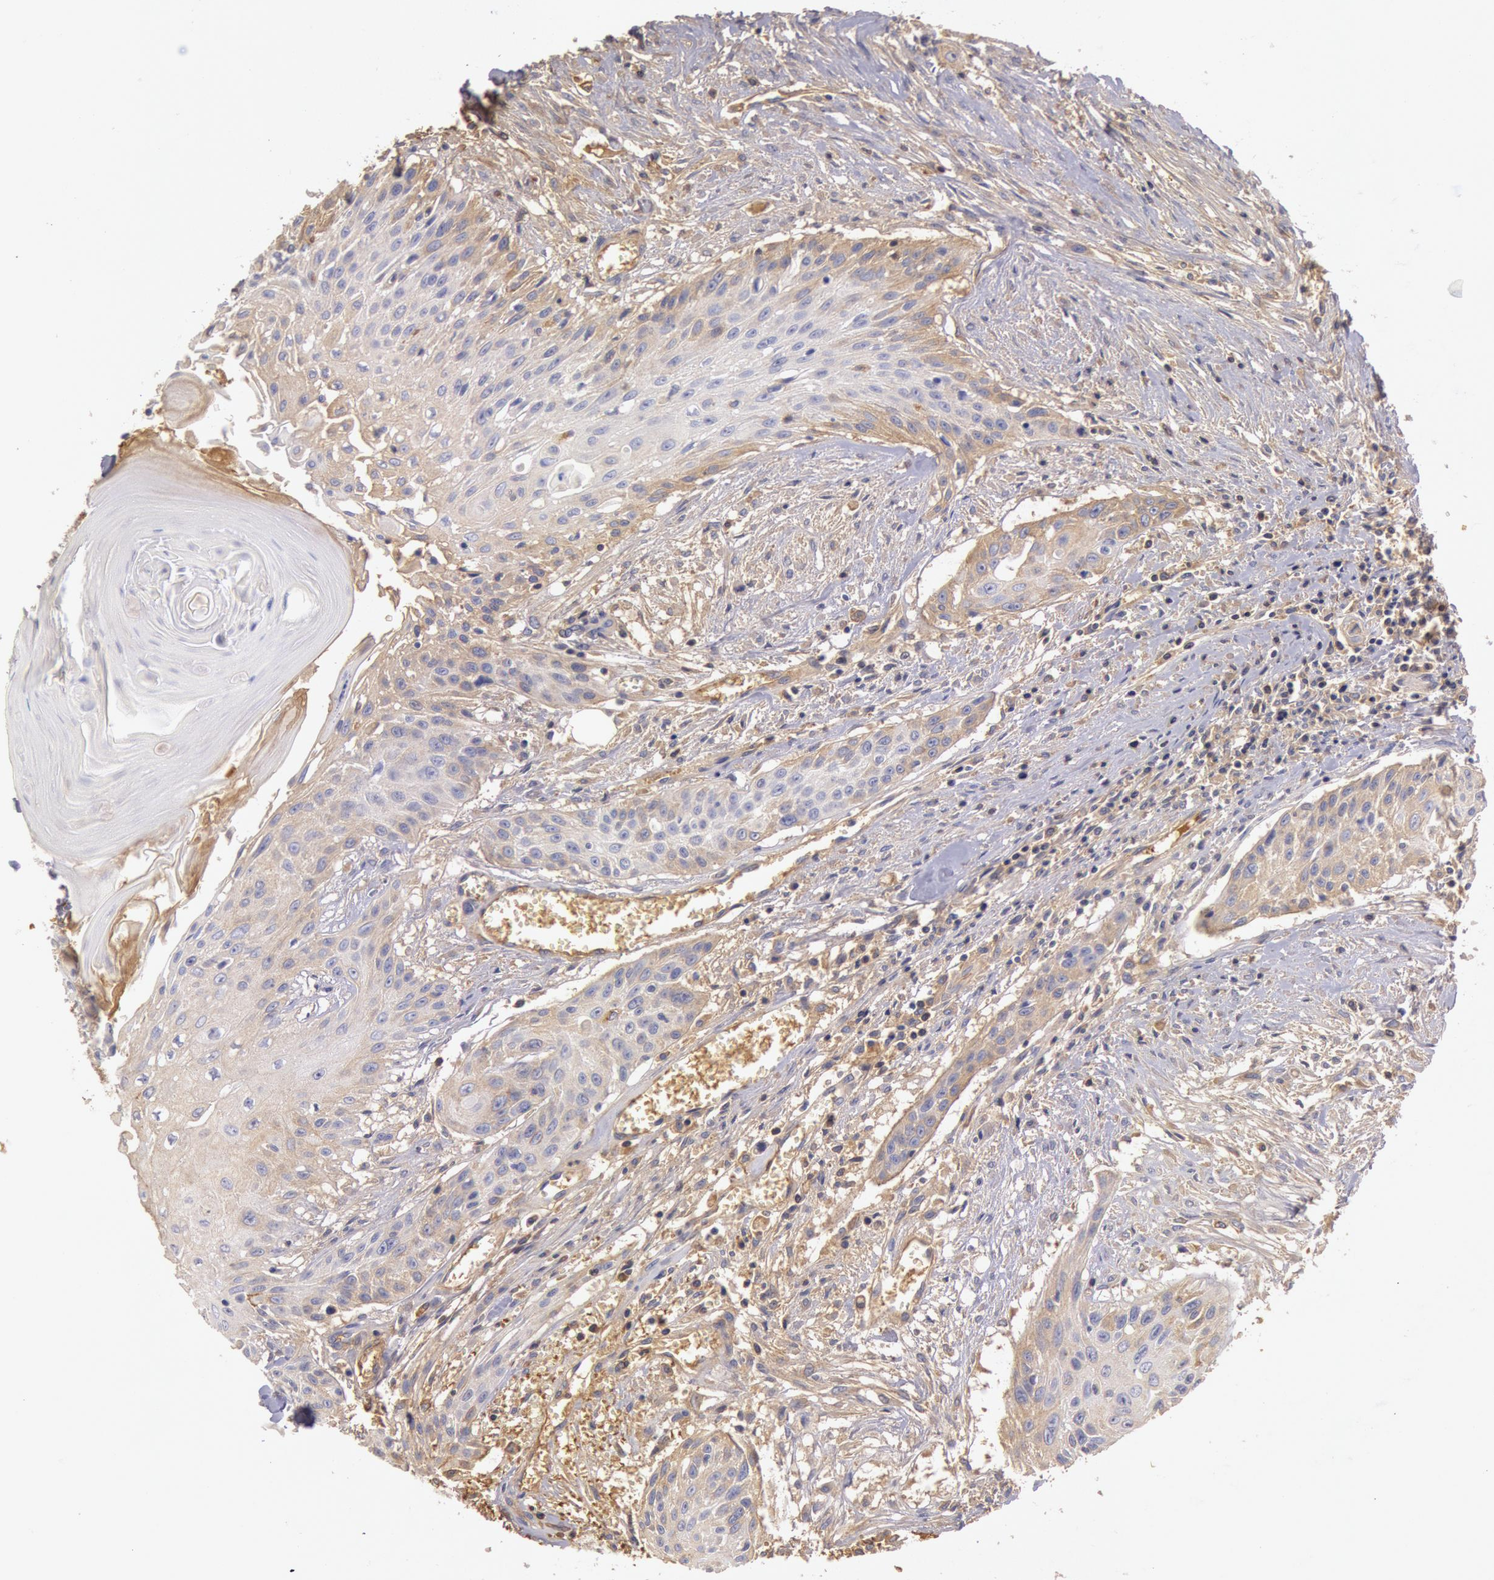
{"staining": {"intensity": "negative", "quantity": "none", "location": "none"}, "tissue": "head and neck cancer", "cell_type": "Tumor cells", "image_type": "cancer", "snomed": [{"axis": "morphology", "description": "Squamous cell carcinoma, NOS"}, {"axis": "morphology", "description": "Squamous cell carcinoma, metastatic, NOS"}, {"axis": "topography", "description": "Lymph node"}, {"axis": "topography", "description": "Salivary gland"}, {"axis": "topography", "description": "Head-Neck"}], "caption": "Tumor cells are negative for protein expression in human head and neck cancer (metastatic squamous cell carcinoma). The staining is performed using DAB (3,3'-diaminobenzidine) brown chromogen with nuclei counter-stained in using hematoxylin.", "gene": "C1R", "patient": {"sex": "female", "age": 74}}